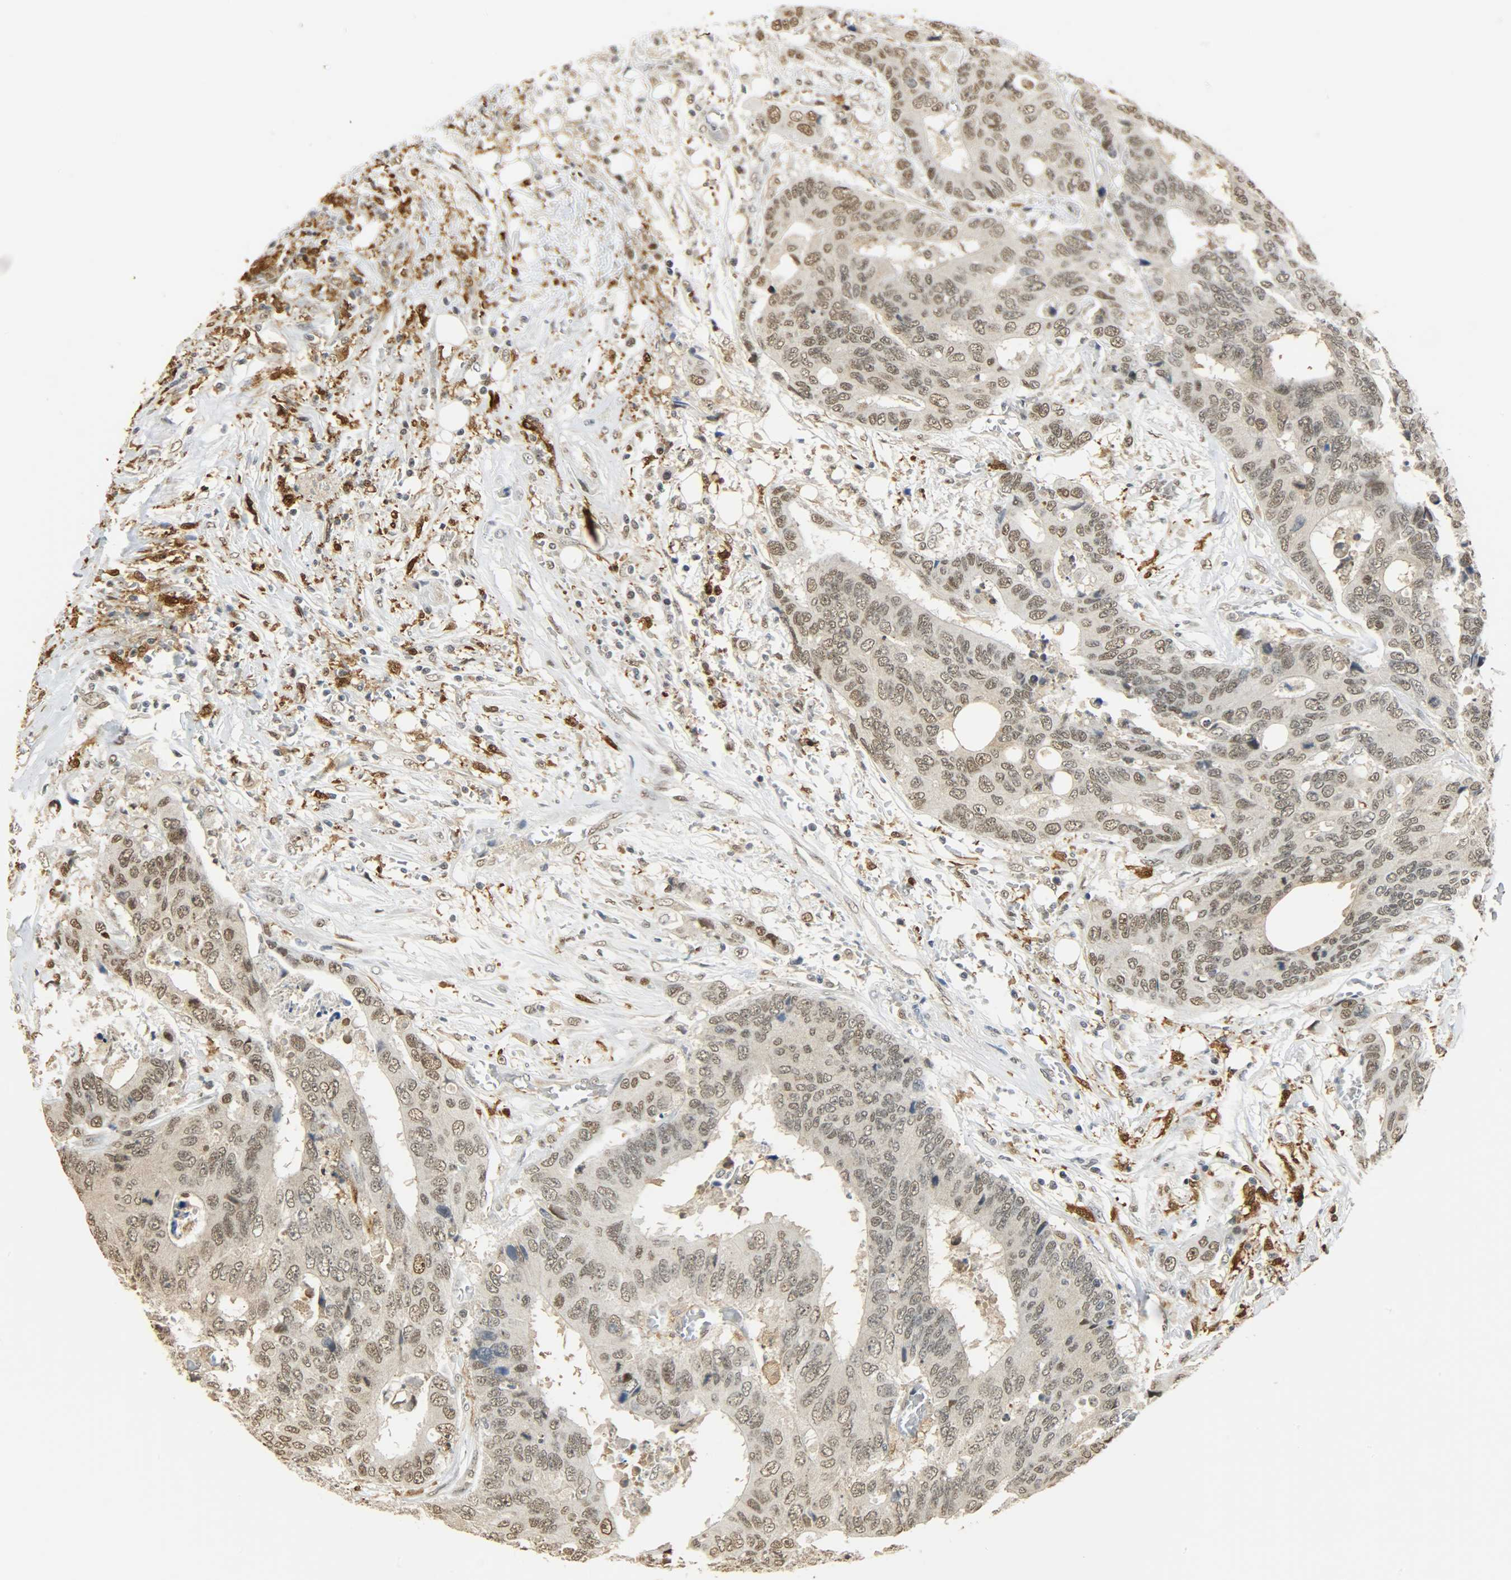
{"staining": {"intensity": "moderate", "quantity": ">75%", "location": "nuclear"}, "tissue": "colorectal cancer", "cell_type": "Tumor cells", "image_type": "cancer", "snomed": [{"axis": "morphology", "description": "Adenocarcinoma, NOS"}, {"axis": "topography", "description": "Rectum"}], "caption": "This image reveals immunohistochemistry (IHC) staining of human colorectal adenocarcinoma, with medium moderate nuclear staining in about >75% of tumor cells.", "gene": "NGFR", "patient": {"sex": "male", "age": 55}}